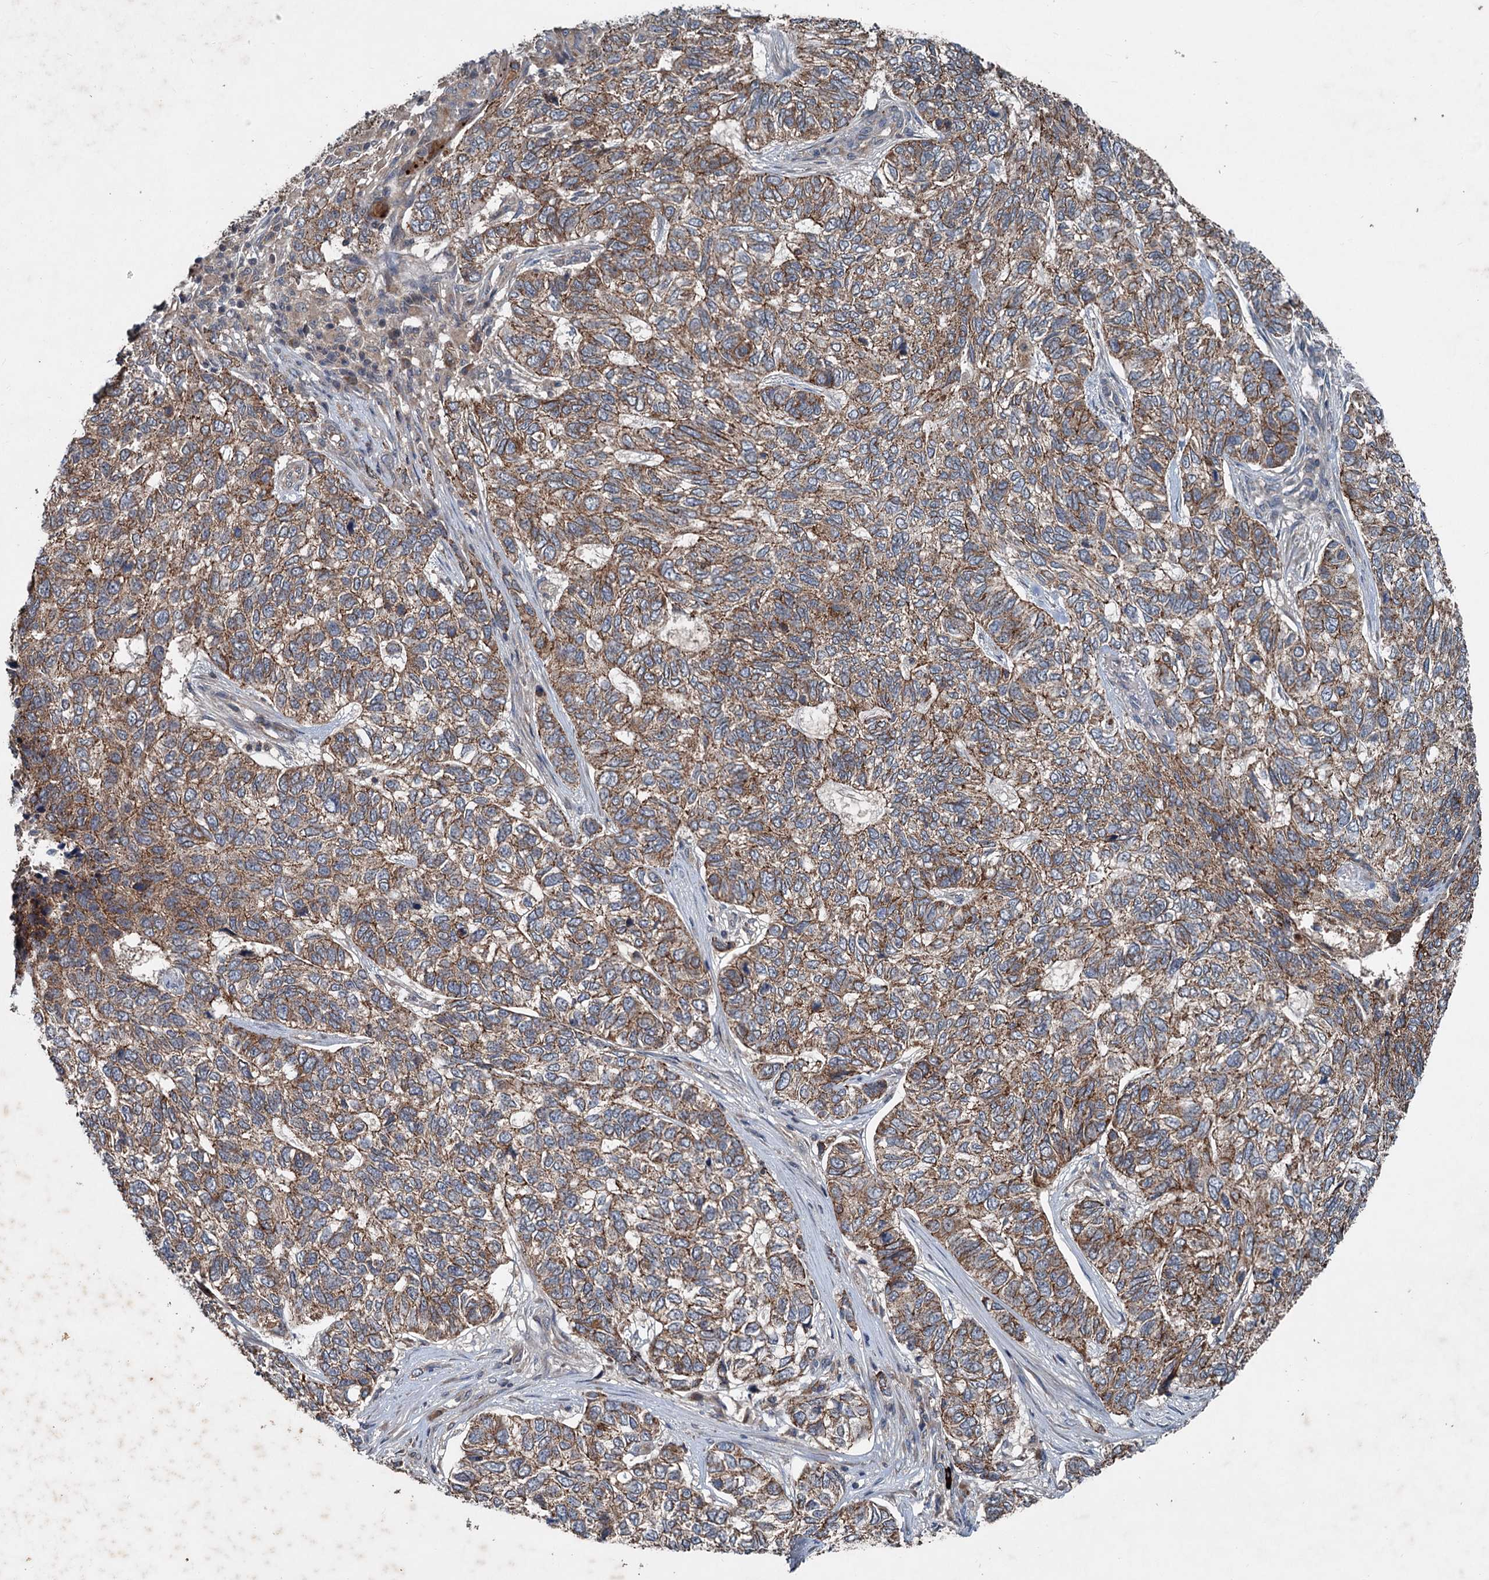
{"staining": {"intensity": "moderate", "quantity": ">75%", "location": "cytoplasmic/membranous"}, "tissue": "skin cancer", "cell_type": "Tumor cells", "image_type": "cancer", "snomed": [{"axis": "morphology", "description": "Basal cell carcinoma"}, {"axis": "topography", "description": "Skin"}], "caption": "Skin cancer stained with a brown dye reveals moderate cytoplasmic/membranous positive staining in approximately >75% of tumor cells.", "gene": "N4BP2L2", "patient": {"sex": "female", "age": 65}}